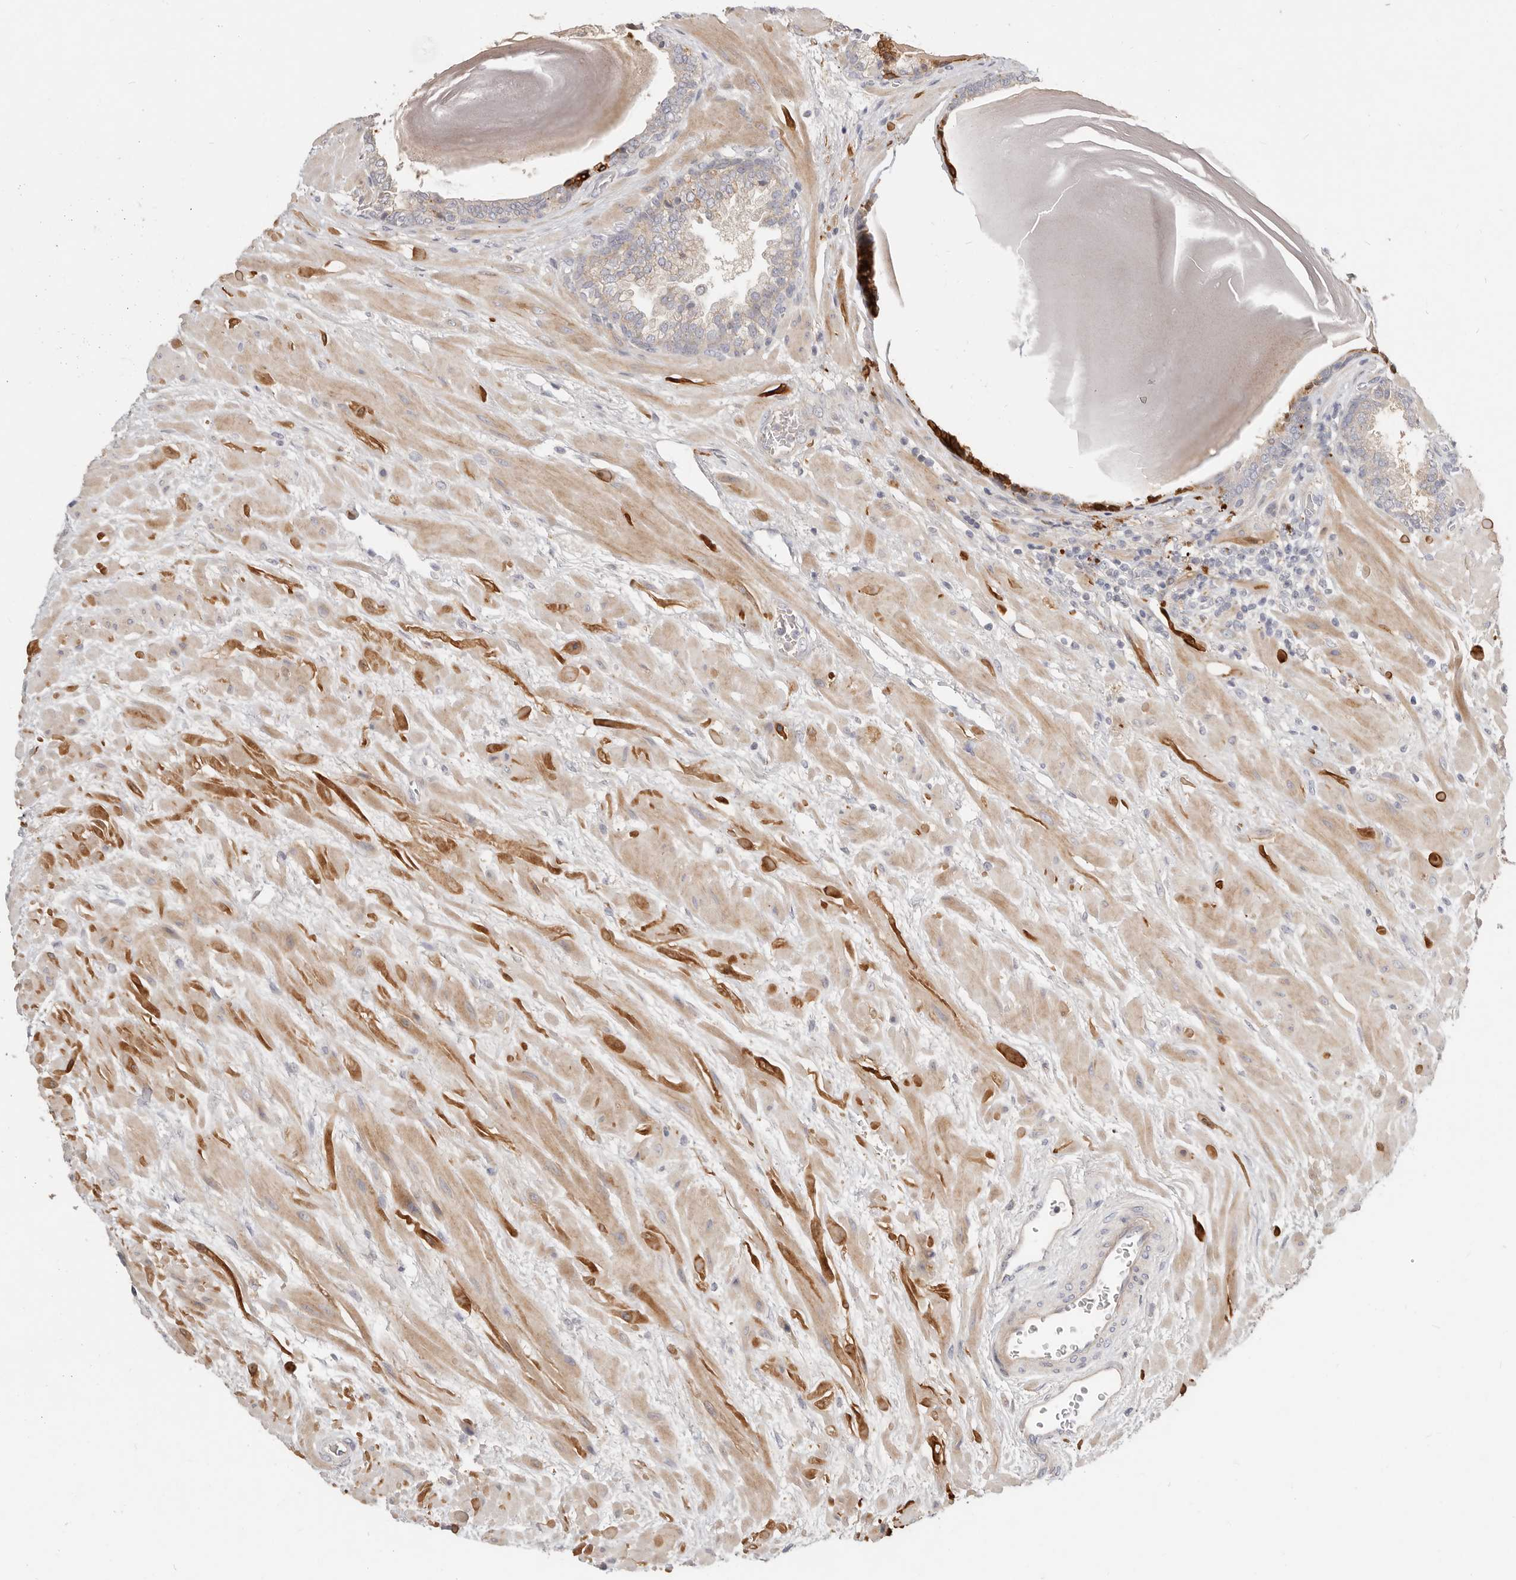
{"staining": {"intensity": "moderate", "quantity": "25%-75%", "location": "cytoplasmic/membranous"}, "tissue": "prostate", "cell_type": "Glandular cells", "image_type": "normal", "snomed": [{"axis": "morphology", "description": "Normal tissue, NOS"}, {"axis": "topography", "description": "Prostate"}], "caption": "Immunohistochemical staining of benign prostate exhibits moderate cytoplasmic/membranous protein positivity in approximately 25%-75% of glandular cells. The staining is performed using DAB brown chromogen to label protein expression. The nuclei are counter-stained blue using hematoxylin.", "gene": "MTFR2", "patient": {"sex": "male", "age": 48}}